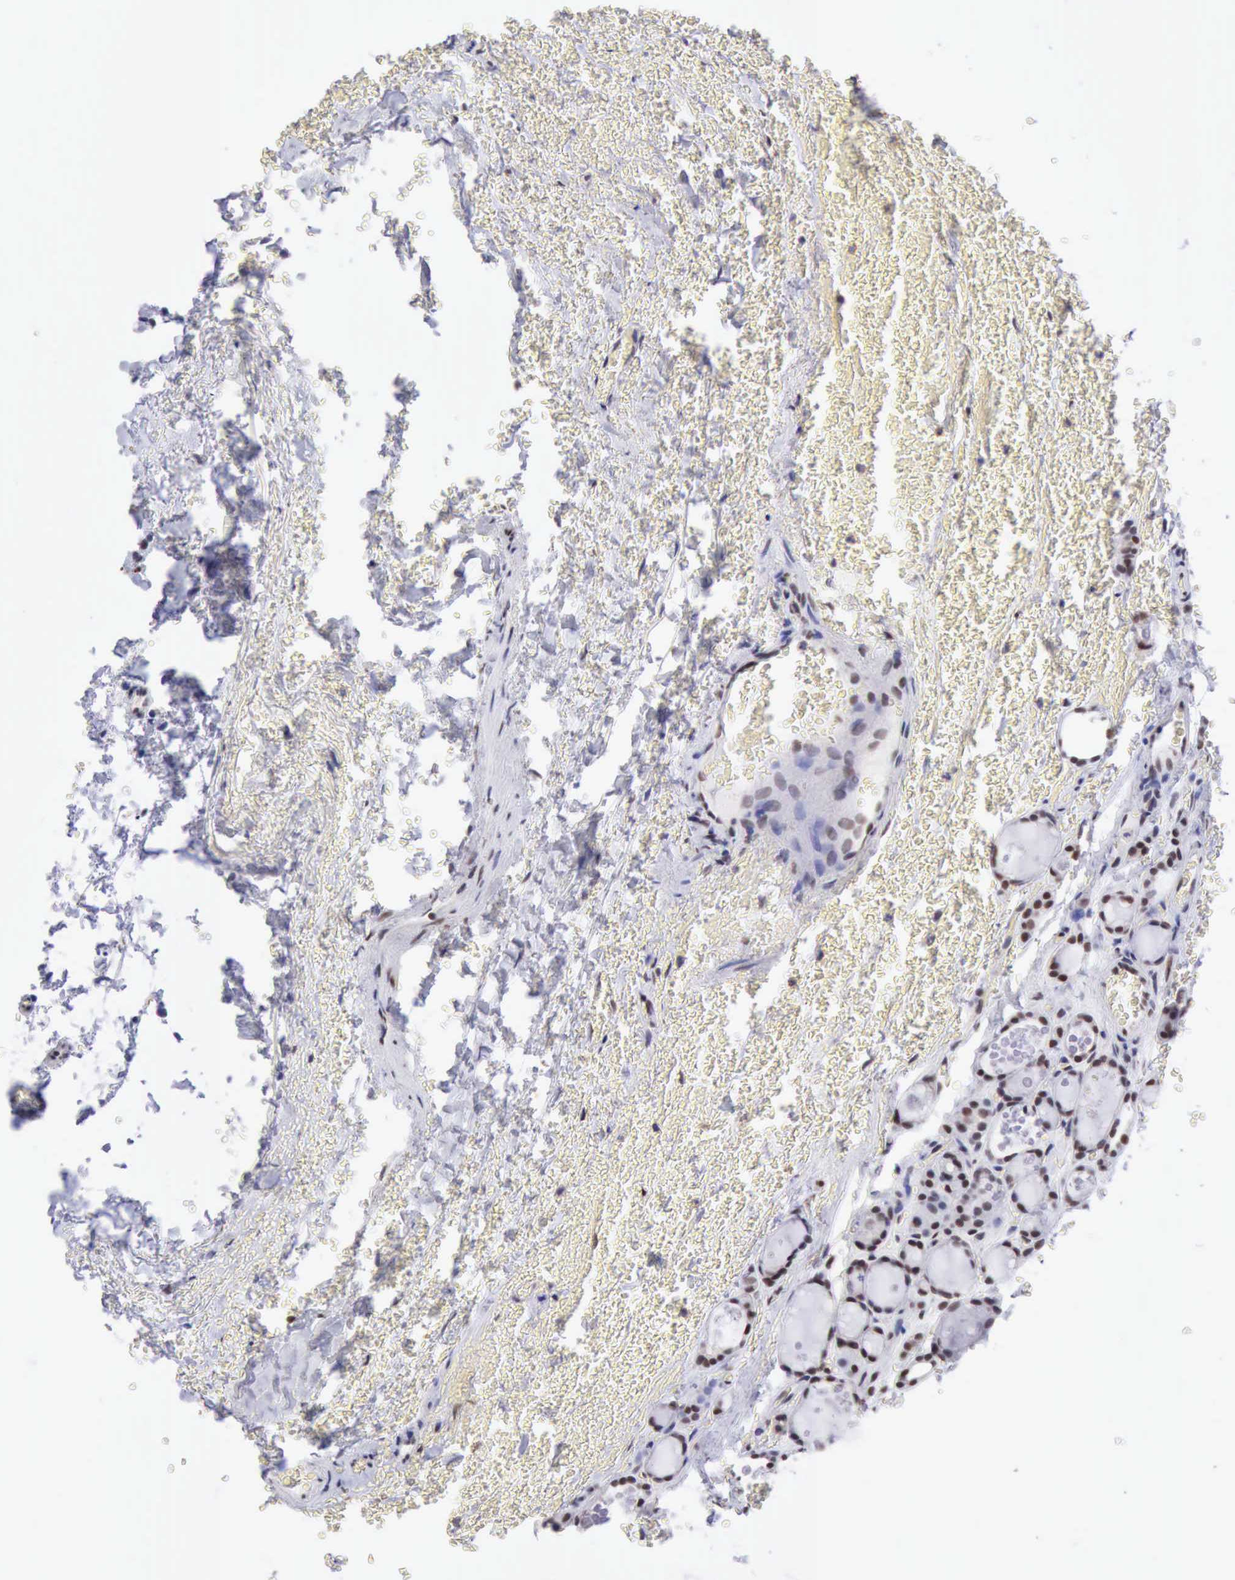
{"staining": {"intensity": "moderate", "quantity": "25%-75%", "location": "nuclear"}, "tissue": "thyroid cancer", "cell_type": "Tumor cells", "image_type": "cancer", "snomed": [{"axis": "morphology", "description": "Follicular adenoma carcinoma, NOS"}, {"axis": "topography", "description": "Thyroid gland"}], "caption": "Immunohistochemical staining of human follicular adenoma carcinoma (thyroid) shows medium levels of moderate nuclear protein positivity in approximately 25%-75% of tumor cells. Using DAB (3,3'-diaminobenzidine) (brown) and hematoxylin (blue) stains, captured at high magnification using brightfield microscopy.", "gene": "ERCC4", "patient": {"sex": "female", "age": 71}}